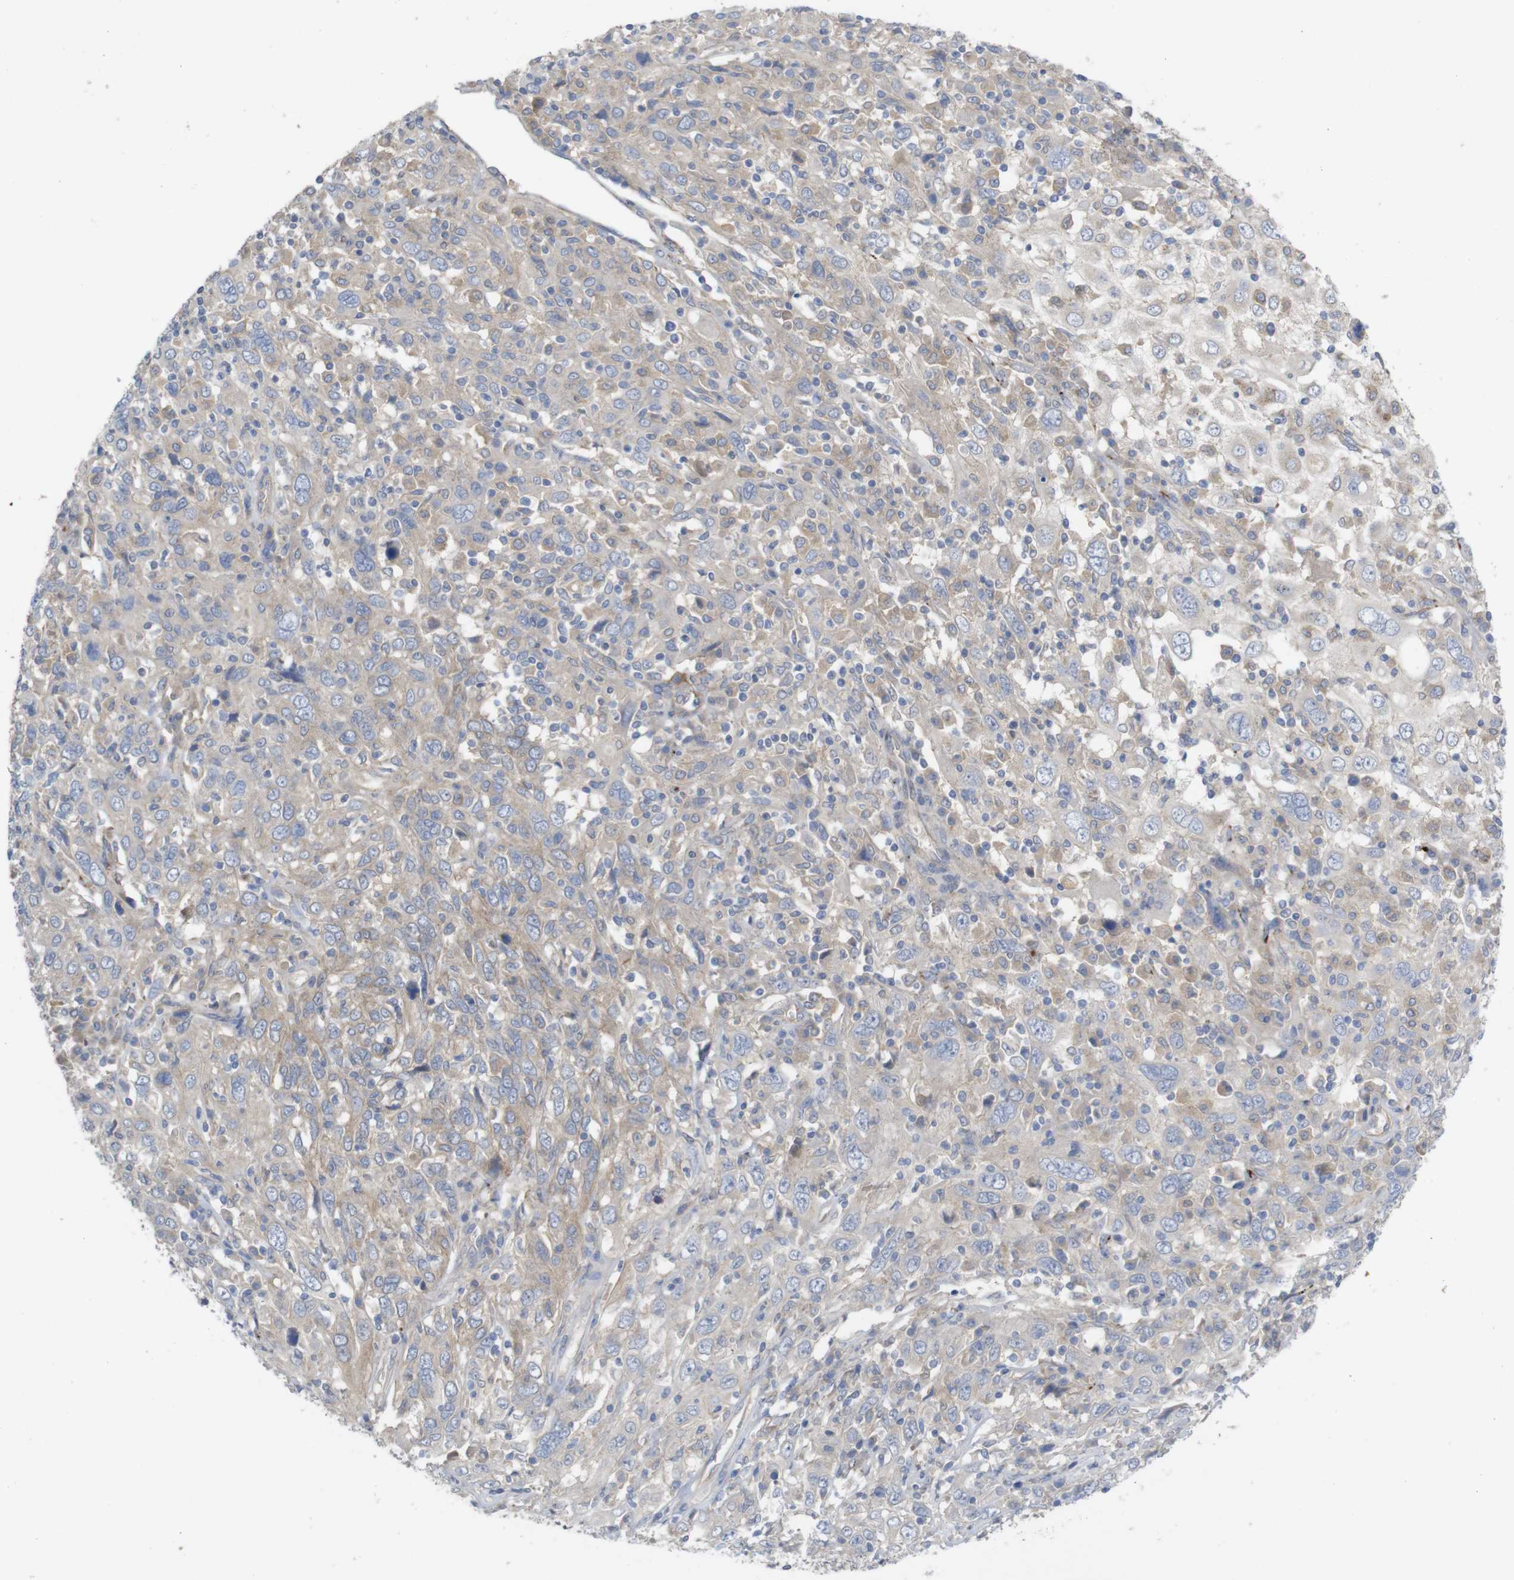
{"staining": {"intensity": "weak", "quantity": "<25%", "location": "cytoplasmic/membranous"}, "tissue": "cervical cancer", "cell_type": "Tumor cells", "image_type": "cancer", "snomed": [{"axis": "morphology", "description": "Squamous cell carcinoma, NOS"}, {"axis": "topography", "description": "Cervix"}], "caption": "Cervical cancer was stained to show a protein in brown. There is no significant expression in tumor cells. (DAB (3,3'-diaminobenzidine) IHC, high magnification).", "gene": "KIDINS220", "patient": {"sex": "female", "age": 46}}